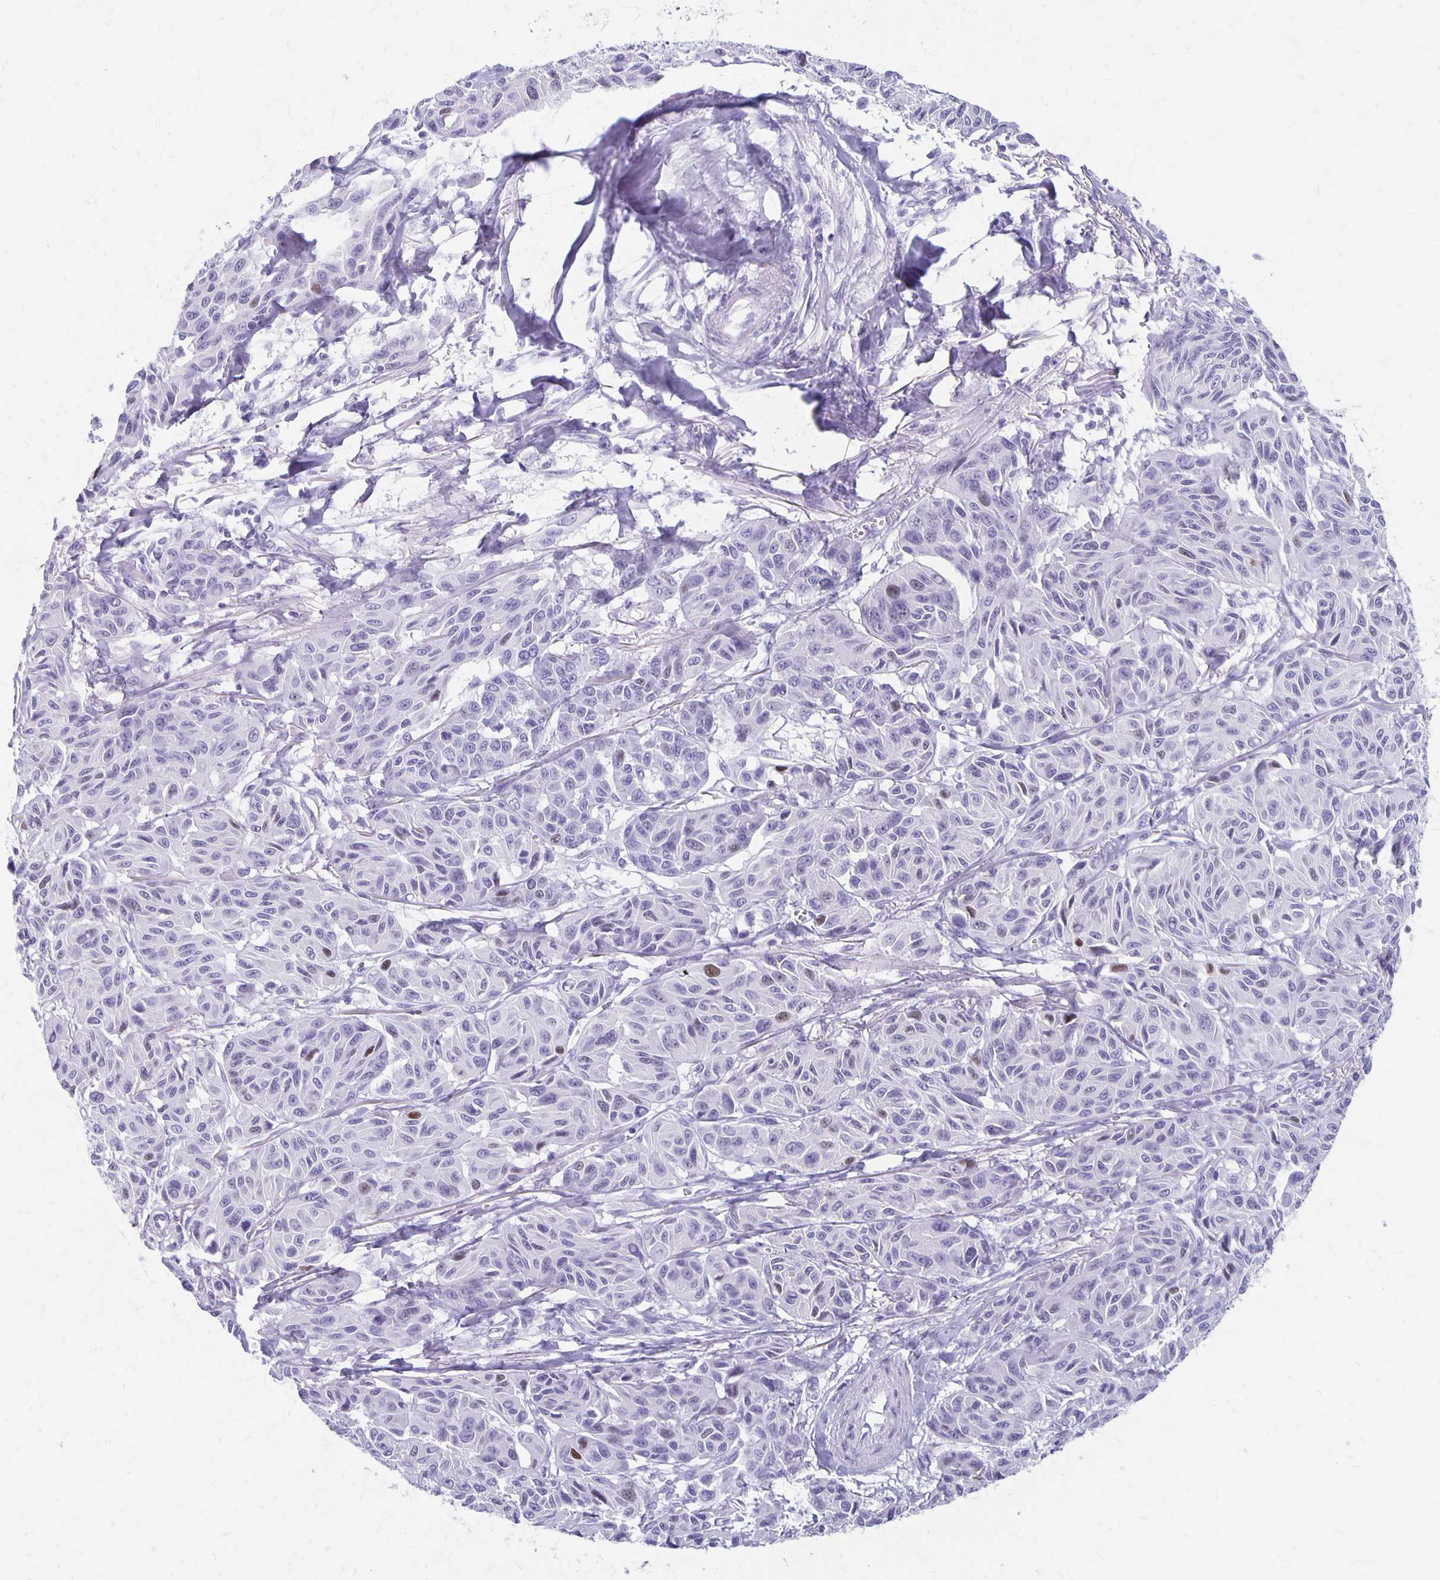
{"staining": {"intensity": "negative", "quantity": "none", "location": "none"}, "tissue": "melanoma", "cell_type": "Tumor cells", "image_type": "cancer", "snomed": [{"axis": "morphology", "description": "Malignant melanoma, NOS"}, {"axis": "topography", "description": "Skin"}], "caption": "Malignant melanoma was stained to show a protein in brown. There is no significant expression in tumor cells.", "gene": "MAGEC2", "patient": {"sex": "female", "age": 66}}